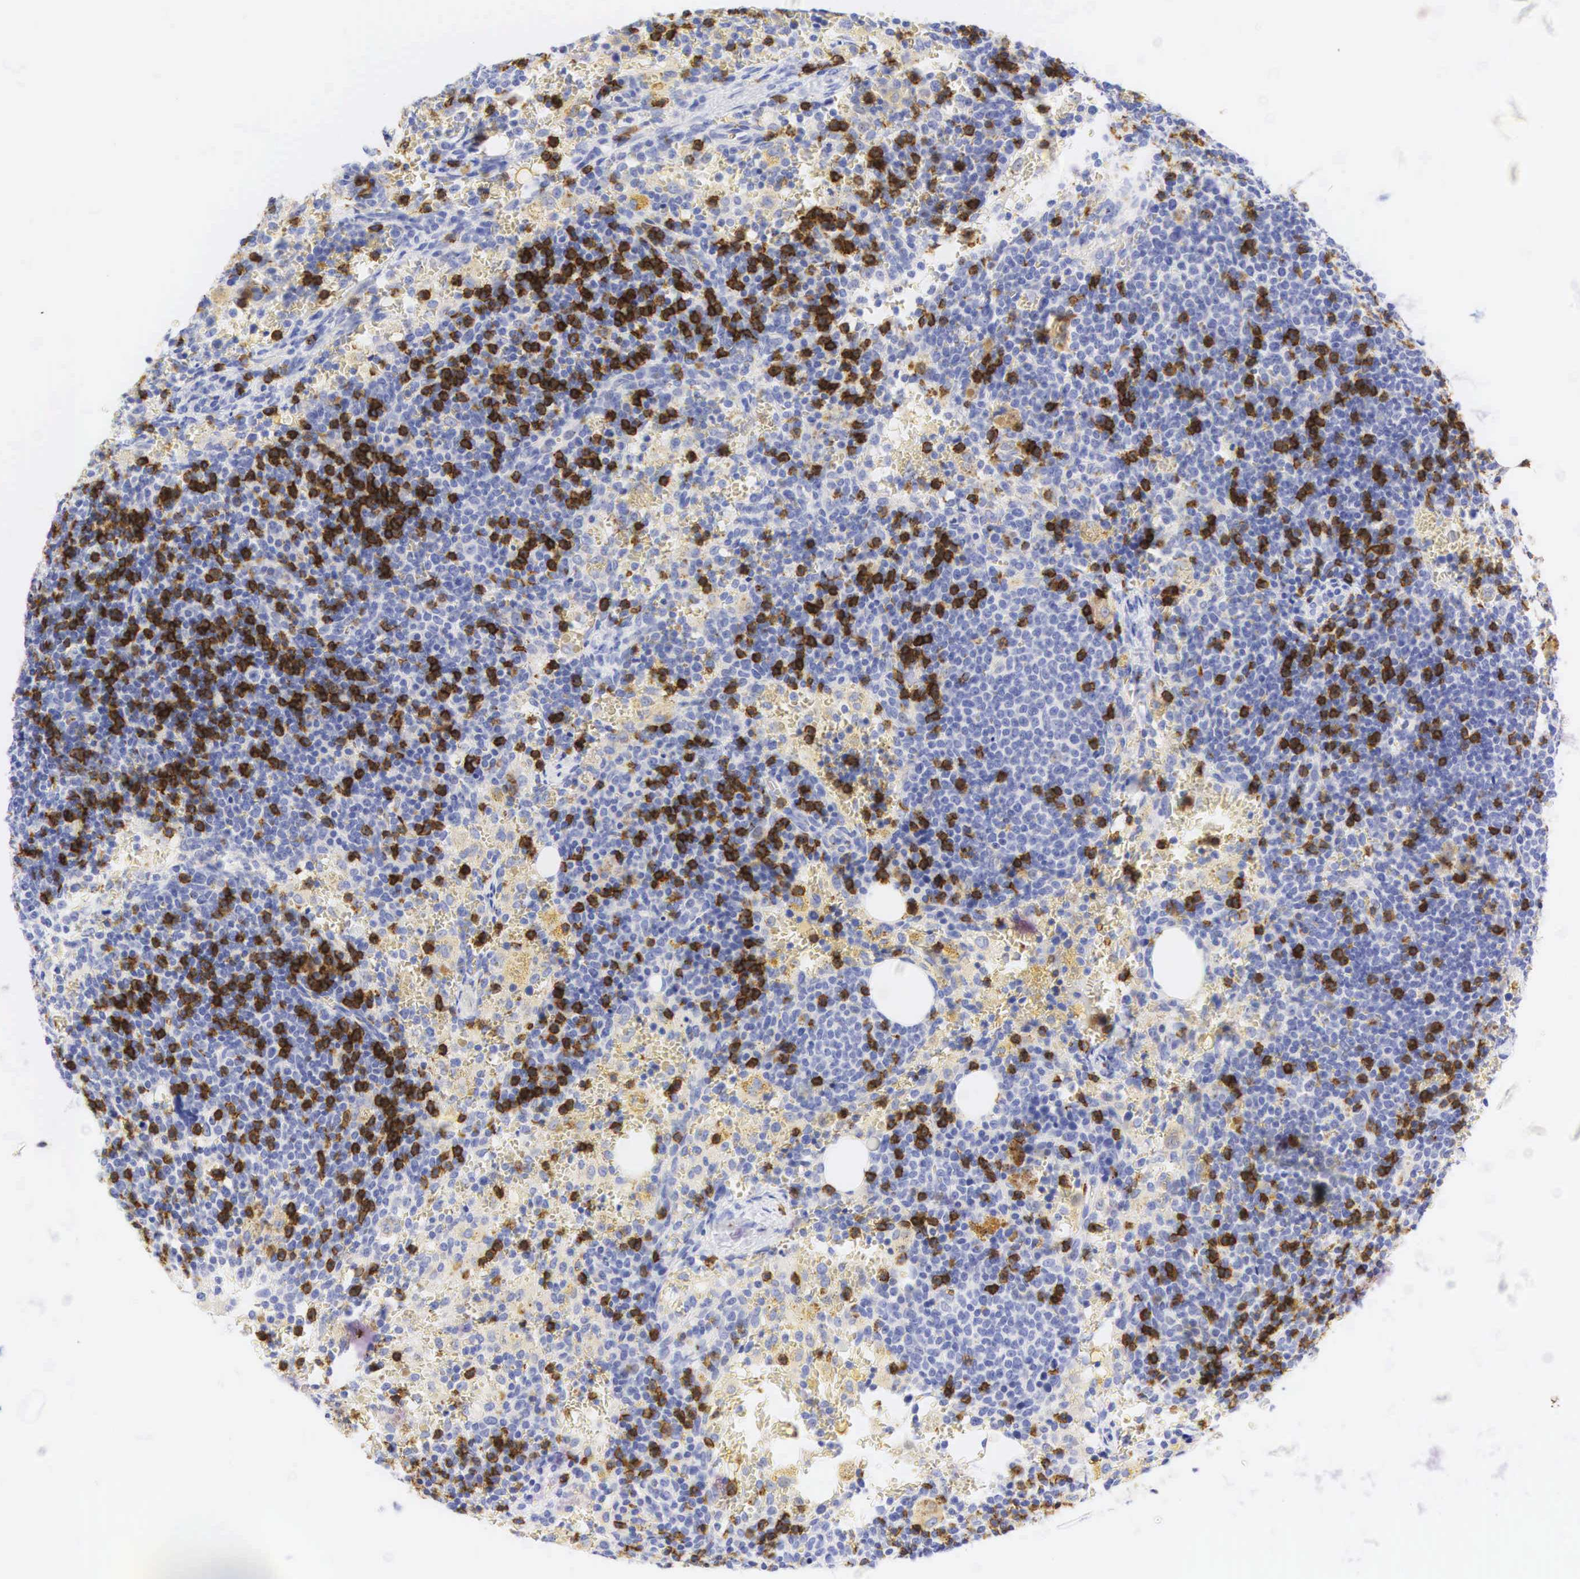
{"staining": {"intensity": "strong", "quantity": "<25%", "location": "cytoplasmic/membranous,nuclear"}, "tissue": "lymphoma", "cell_type": "Tumor cells", "image_type": "cancer", "snomed": [{"axis": "morphology", "description": "Malignant lymphoma, non-Hodgkin's type, High grade"}, {"axis": "topography", "description": "Lymph node"}], "caption": "This is a histology image of immunohistochemistry (IHC) staining of high-grade malignant lymphoma, non-Hodgkin's type, which shows strong staining in the cytoplasmic/membranous and nuclear of tumor cells.", "gene": "CD8A", "patient": {"sex": "female", "age": 76}}